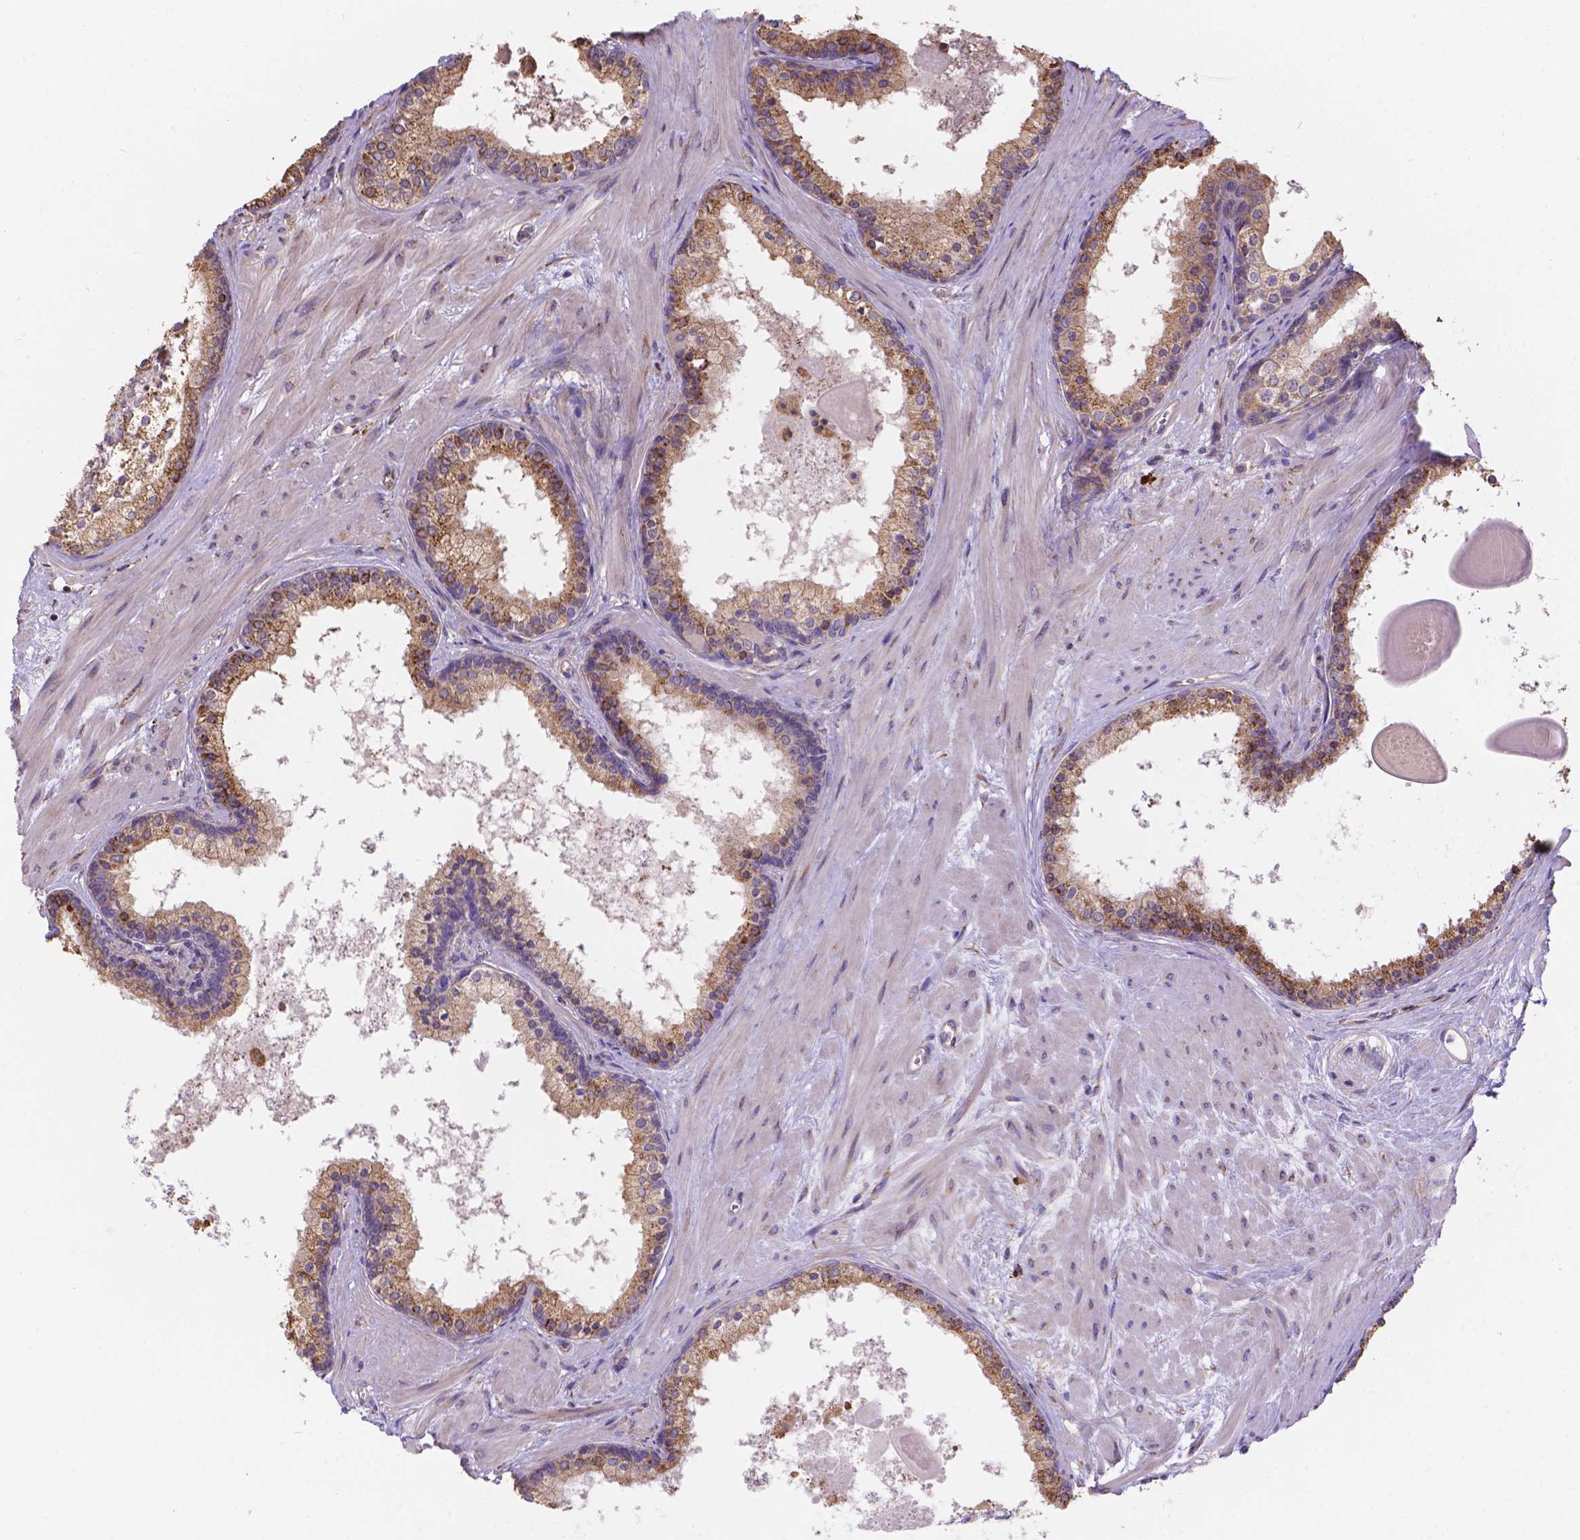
{"staining": {"intensity": "moderate", "quantity": "25%-75%", "location": "cytoplasmic/membranous"}, "tissue": "prostate", "cell_type": "Glandular cells", "image_type": "normal", "snomed": [{"axis": "morphology", "description": "Normal tissue, NOS"}, {"axis": "topography", "description": "Prostate"}], "caption": "The image displays immunohistochemical staining of benign prostate. There is moderate cytoplasmic/membranous staining is seen in about 25%-75% of glandular cells.", "gene": "IPO11", "patient": {"sex": "male", "age": 61}}